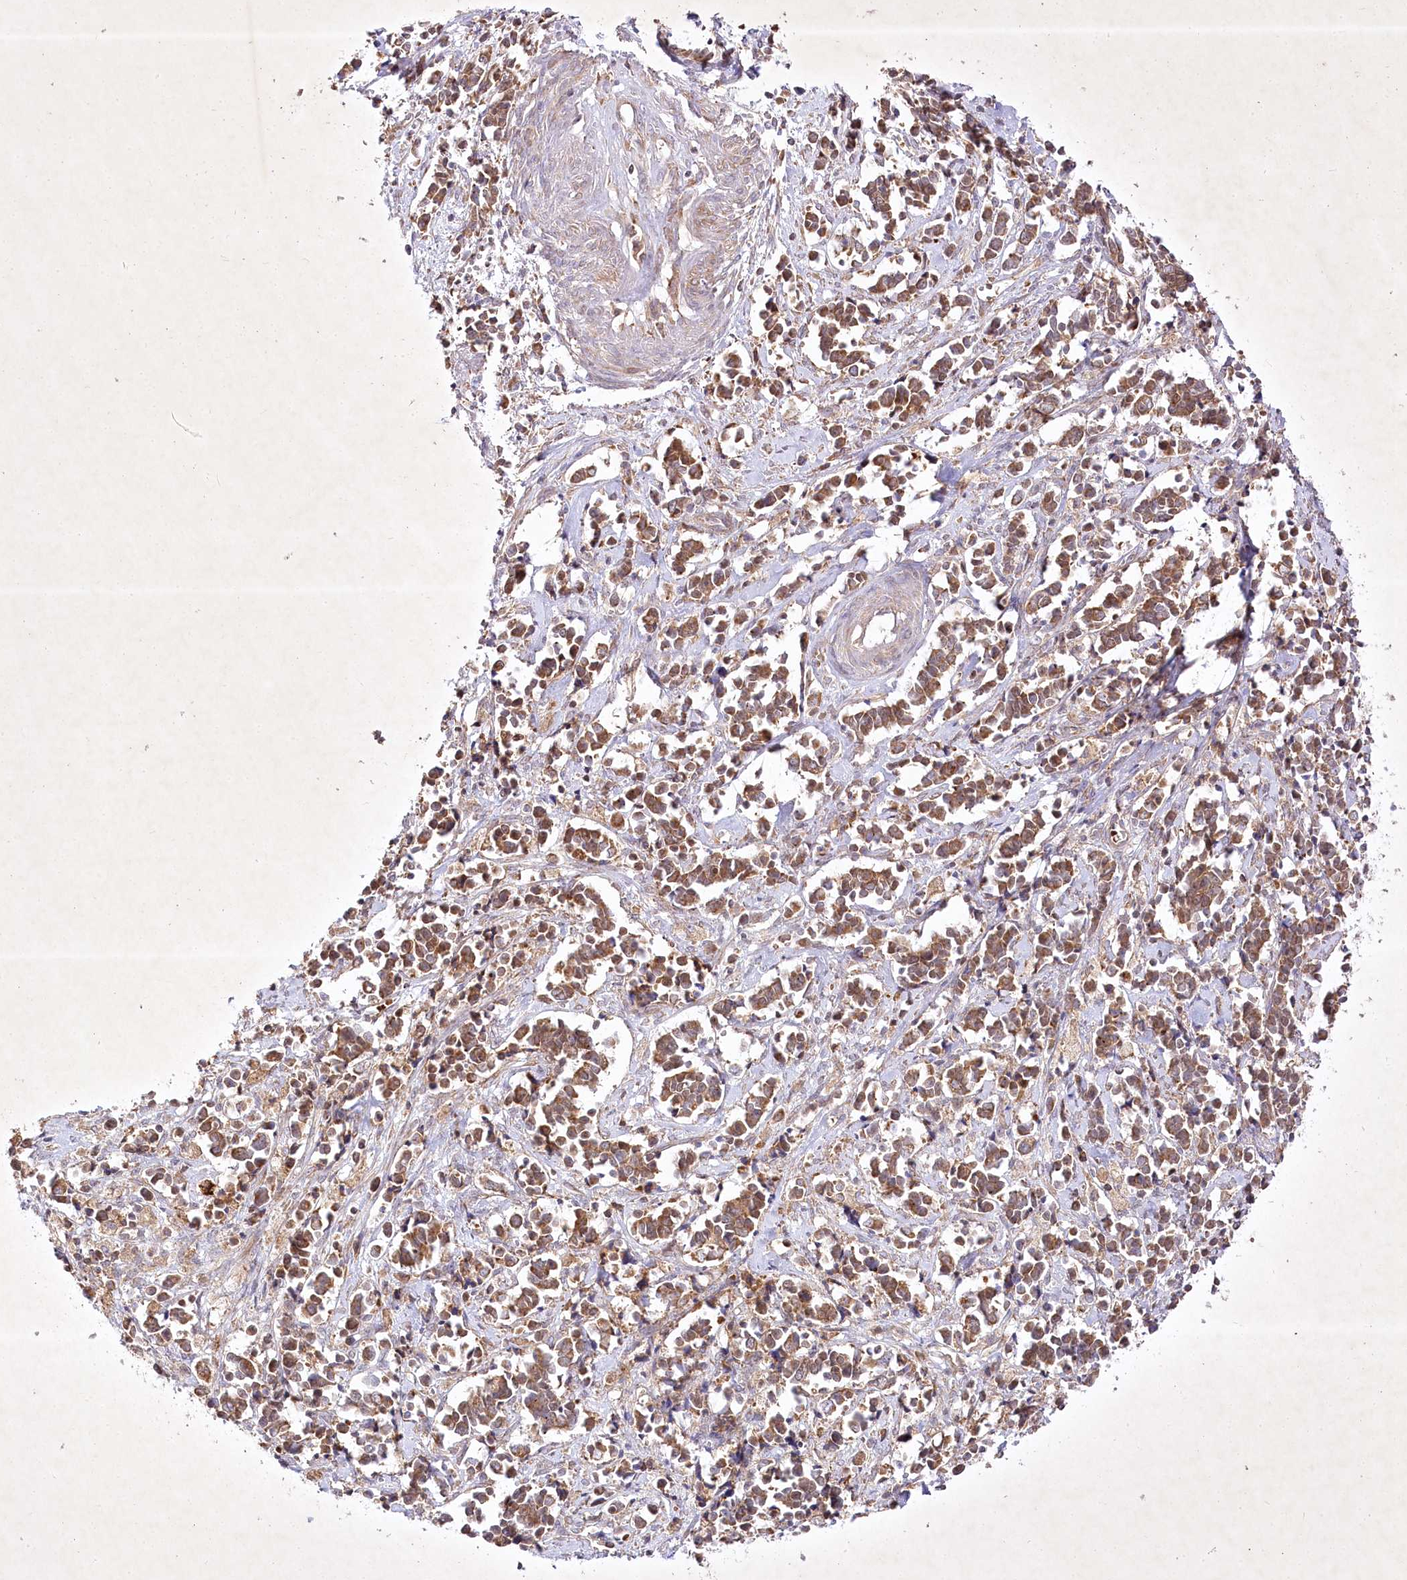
{"staining": {"intensity": "moderate", "quantity": ">75%", "location": "cytoplasmic/membranous"}, "tissue": "cervical cancer", "cell_type": "Tumor cells", "image_type": "cancer", "snomed": [{"axis": "morphology", "description": "Normal tissue, NOS"}, {"axis": "morphology", "description": "Squamous cell carcinoma, NOS"}, {"axis": "topography", "description": "Cervix"}], "caption": "Cervical cancer was stained to show a protein in brown. There is medium levels of moderate cytoplasmic/membranous positivity in approximately >75% of tumor cells. (DAB (3,3'-diaminobenzidine) IHC, brown staining for protein, blue staining for nuclei).", "gene": "OPA1", "patient": {"sex": "female", "age": 35}}